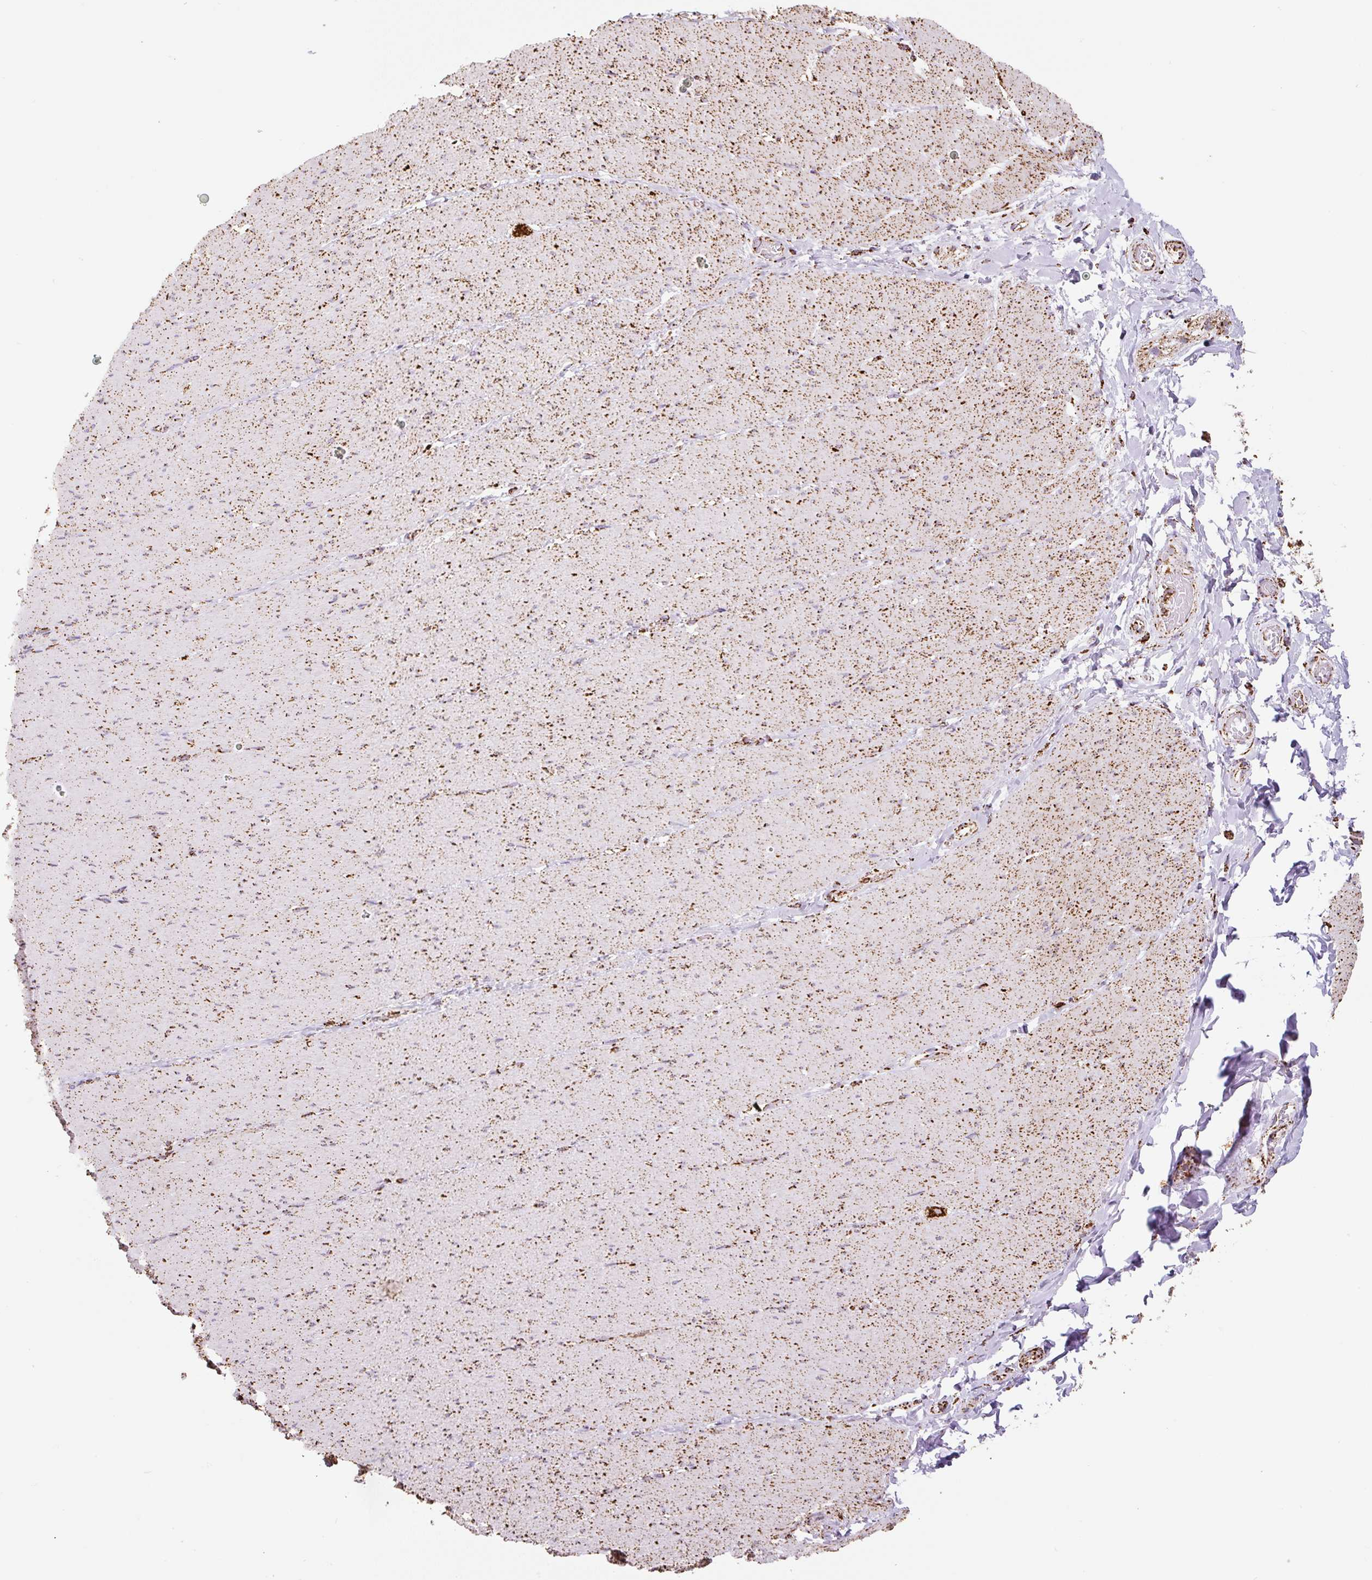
{"staining": {"intensity": "moderate", "quantity": ">75%", "location": "cytoplasmic/membranous"}, "tissue": "smooth muscle", "cell_type": "Smooth muscle cells", "image_type": "normal", "snomed": [{"axis": "morphology", "description": "Normal tissue, NOS"}, {"axis": "topography", "description": "Smooth muscle"}, {"axis": "topography", "description": "Rectum"}], "caption": "Protein analysis of normal smooth muscle reveals moderate cytoplasmic/membranous positivity in about >75% of smooth muscle cells.", "gene": "ATP5F1A", "patient": {"sex": "male", "age": 53}}